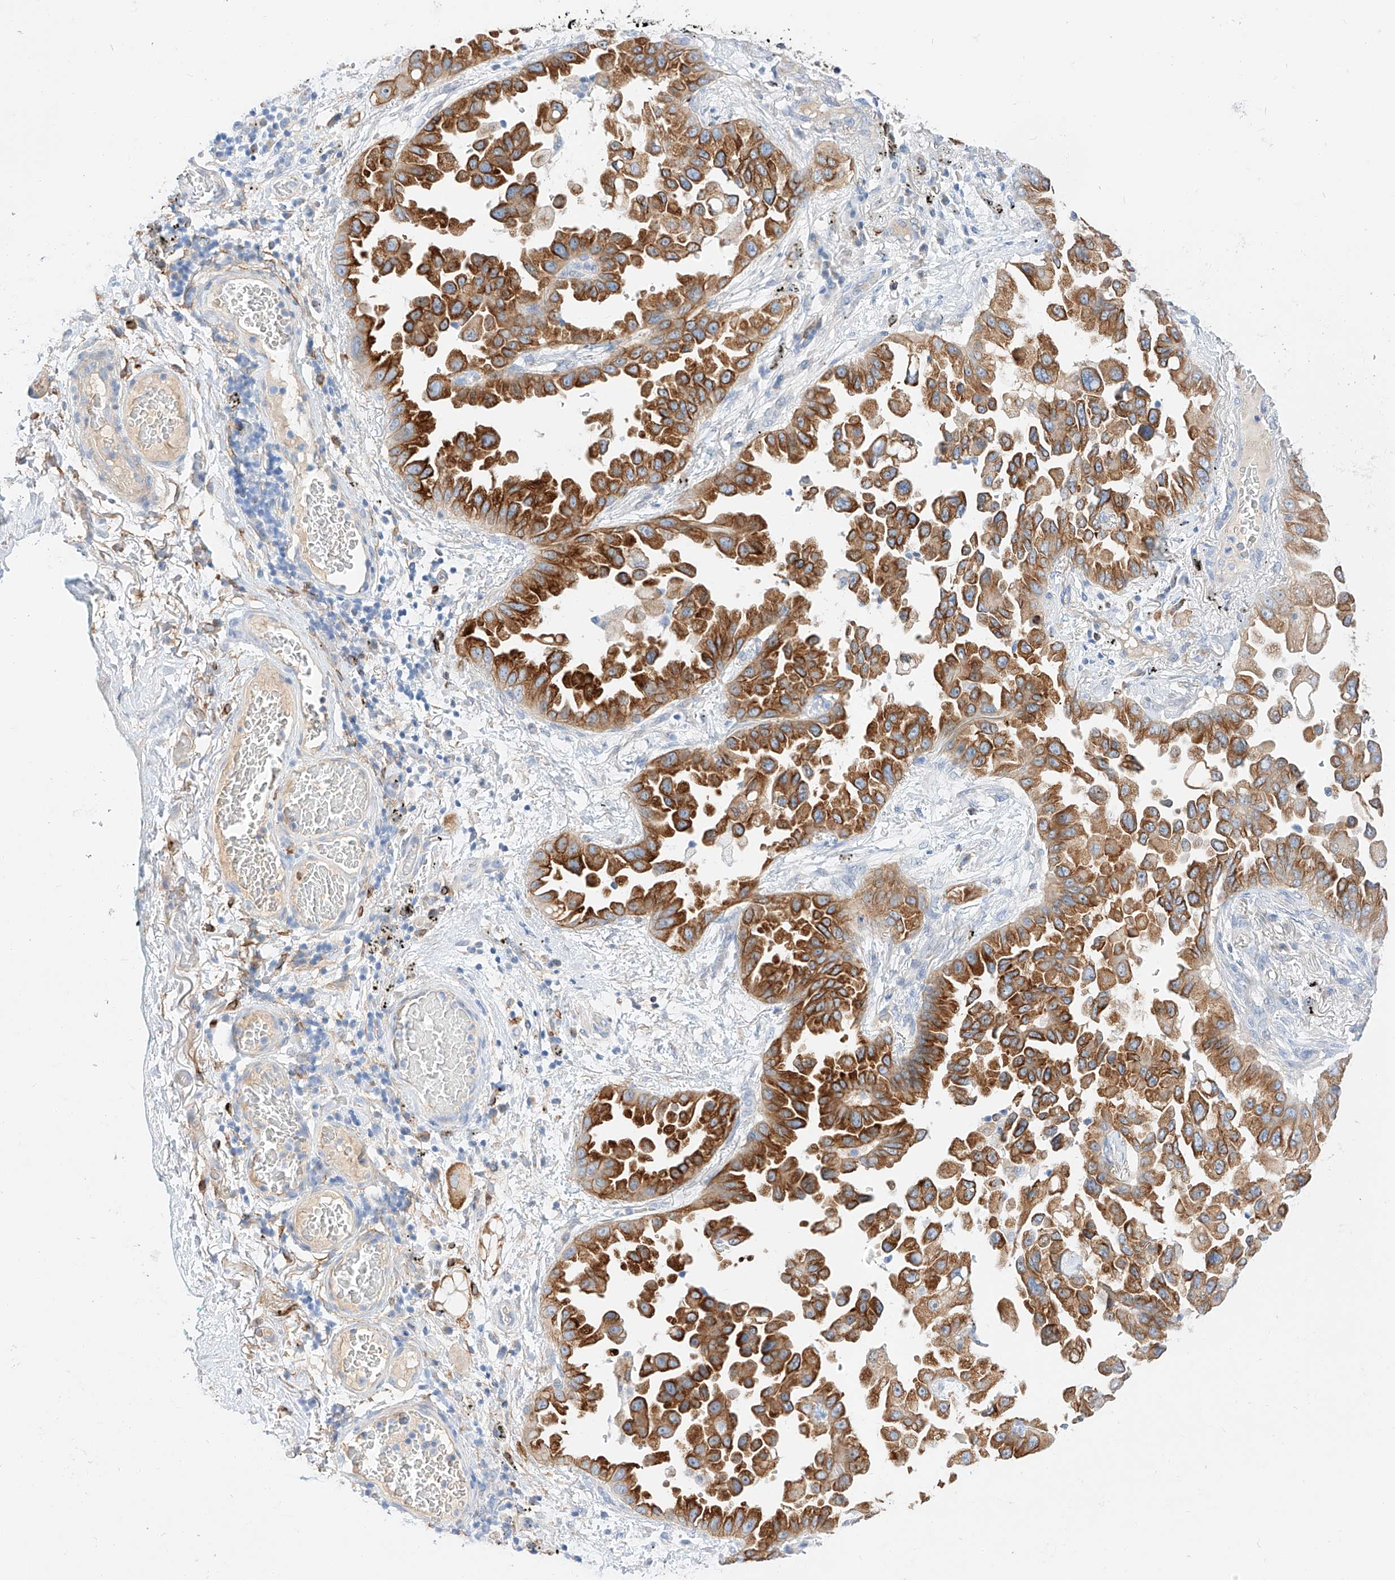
{"staining": {"intensity": "strong", "quantity": ">75%", "location": "cytoplasmic/membranous"}, "tissue": "lung cancer", "cell_type": "Tumor cells", "image_type": "cancer", "snomed": [{"axis": "morphology", "description": "Adenocarcinoma, NOS"}, {"axis": "topography", "description": "Lung"}], "caption": "This image exhibits IHC staining of human lung cancer (adenocarcinoma), with high strong cytoplasmic/membranous staining in about >75% of tumor cells.", "gene": "MAP7", "patient": {"sex": "female", "age": 67}}